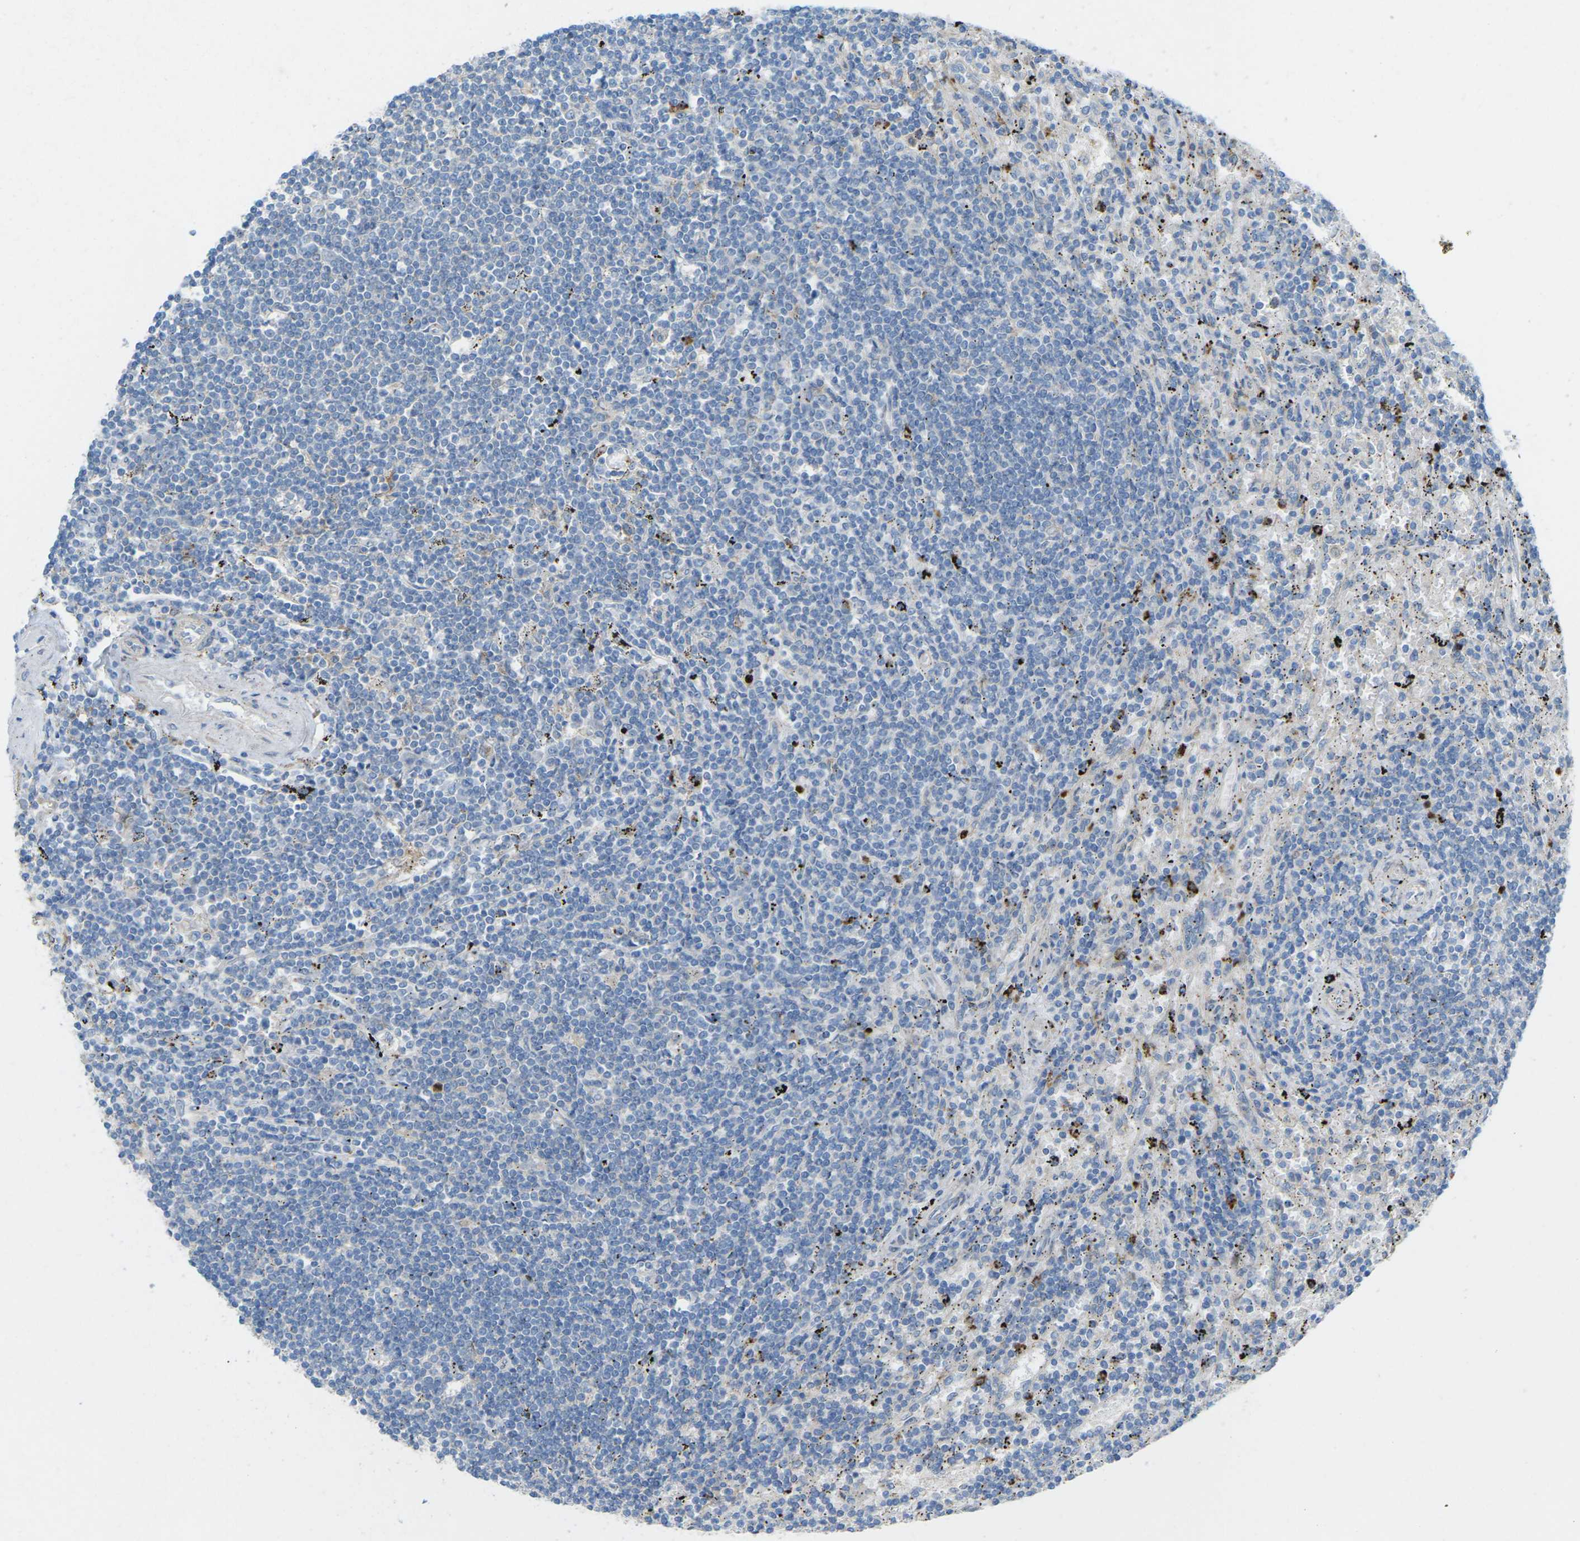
{"staining": {"intensity": "negative", "quantity": "none", "location": "none"}, "tissue": "lymphoma", "cell_type": "Tumor cells", "image_type": "cancer", "snomed": [{"axis": "morphology", "description": "Malignant lymphoma, non-Hodgkin's type, Low grade"}, {"axis": "topography", "description": "Spleen"}], "caption": "Protein analysis of malignant lymphoma, non-Hodgkin's type (low-grade) shows no significant staining in tumor cells.", "gene": "STK11", "patient": {"sex": "male", "age": 76}}